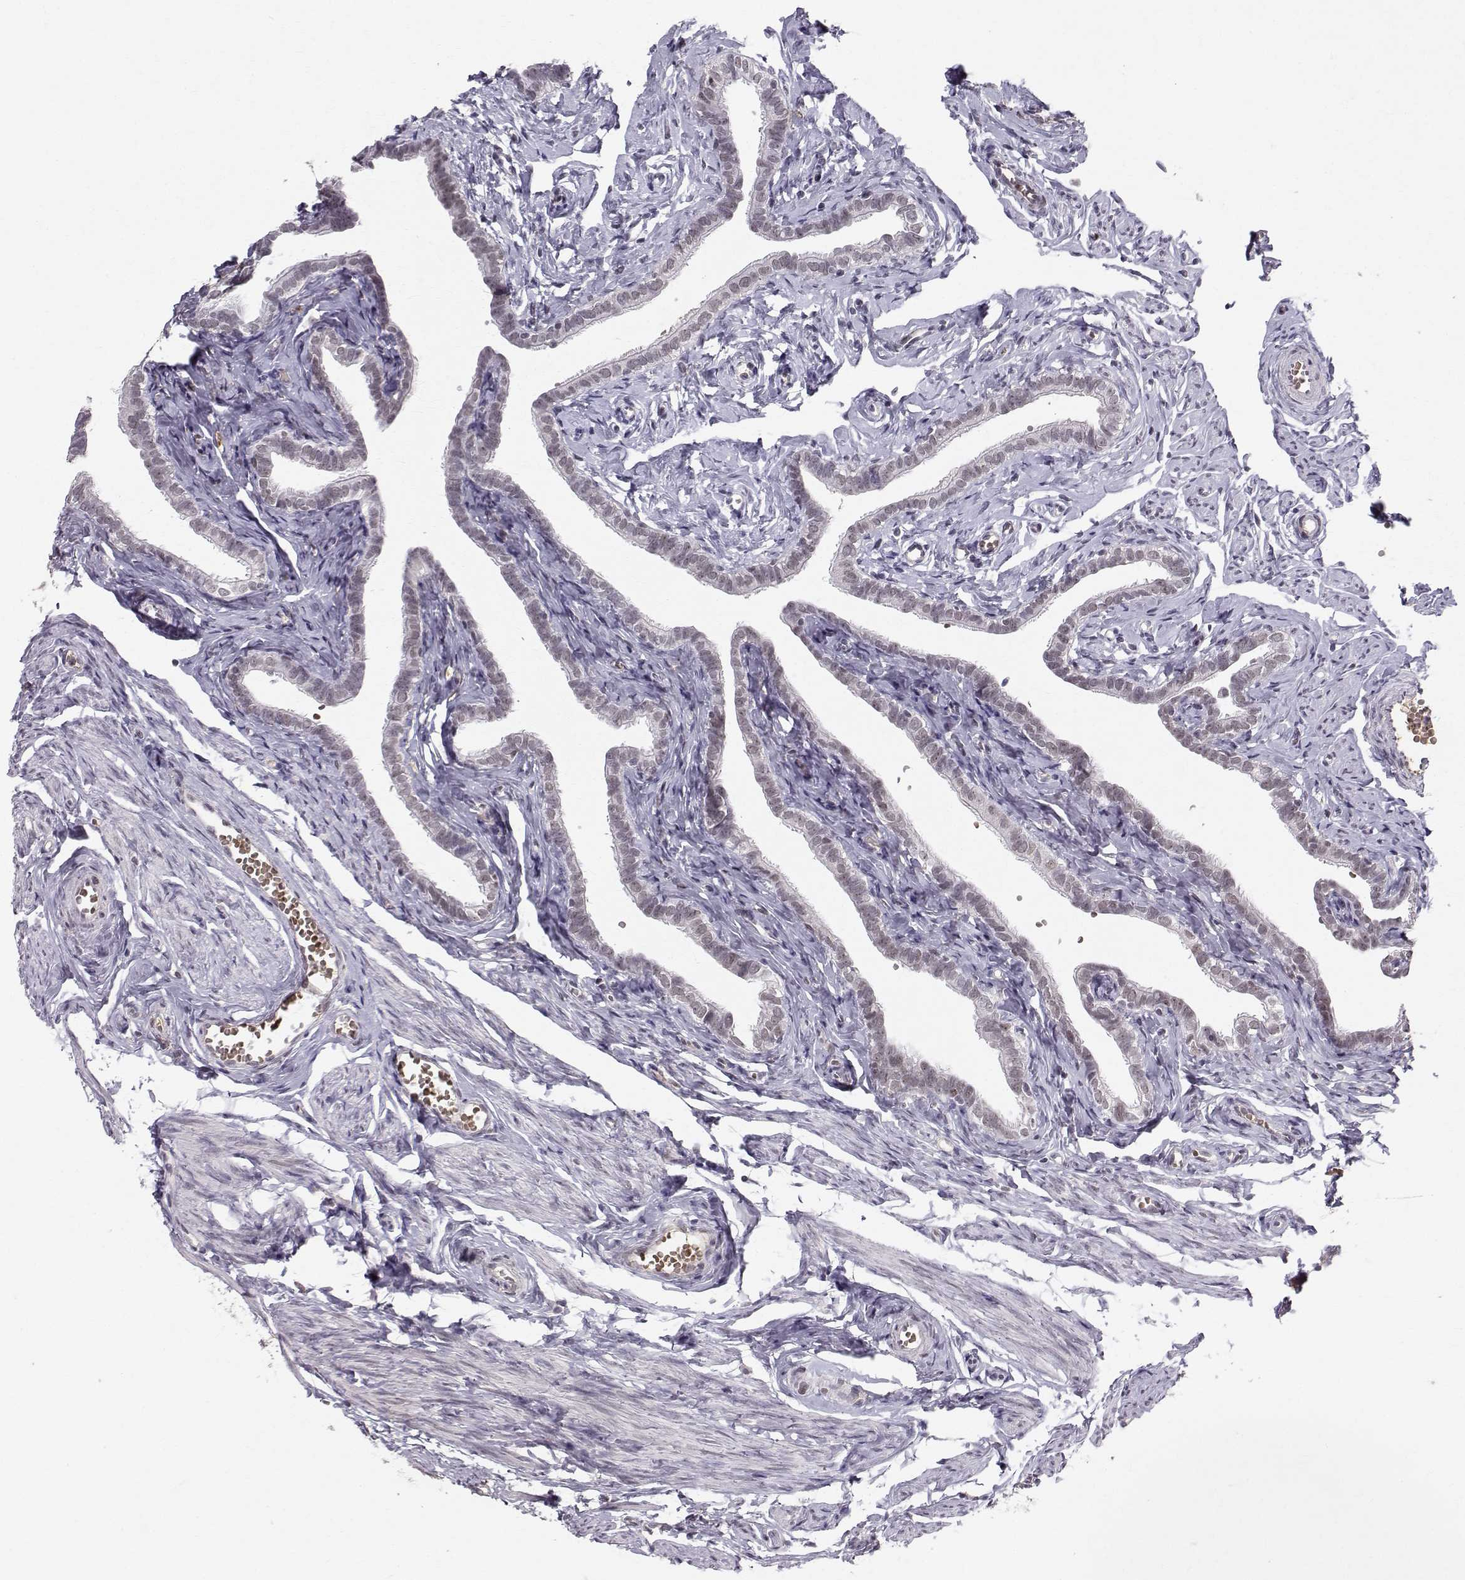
{"staining": {"intensity": "negative", "quantity": "none", "location": "none"}, "tissue": "fallopian tube", "cell_type": "Glandular cells", "image_type": "normal", "snomed": [{"axis": "morphology", "description": "Normal tissue, NOS"}, {"axis": "topography", "description": "Fallopian tube"}], "caption": "This image is of benign fallopian tube stained with immunohistochemistry to label a protein in brown with the nuclei are counter-stained blue. There is no expression in glandular cells.", "gene": "RPP38", "patient": {"sex": "female", "age": 41}}